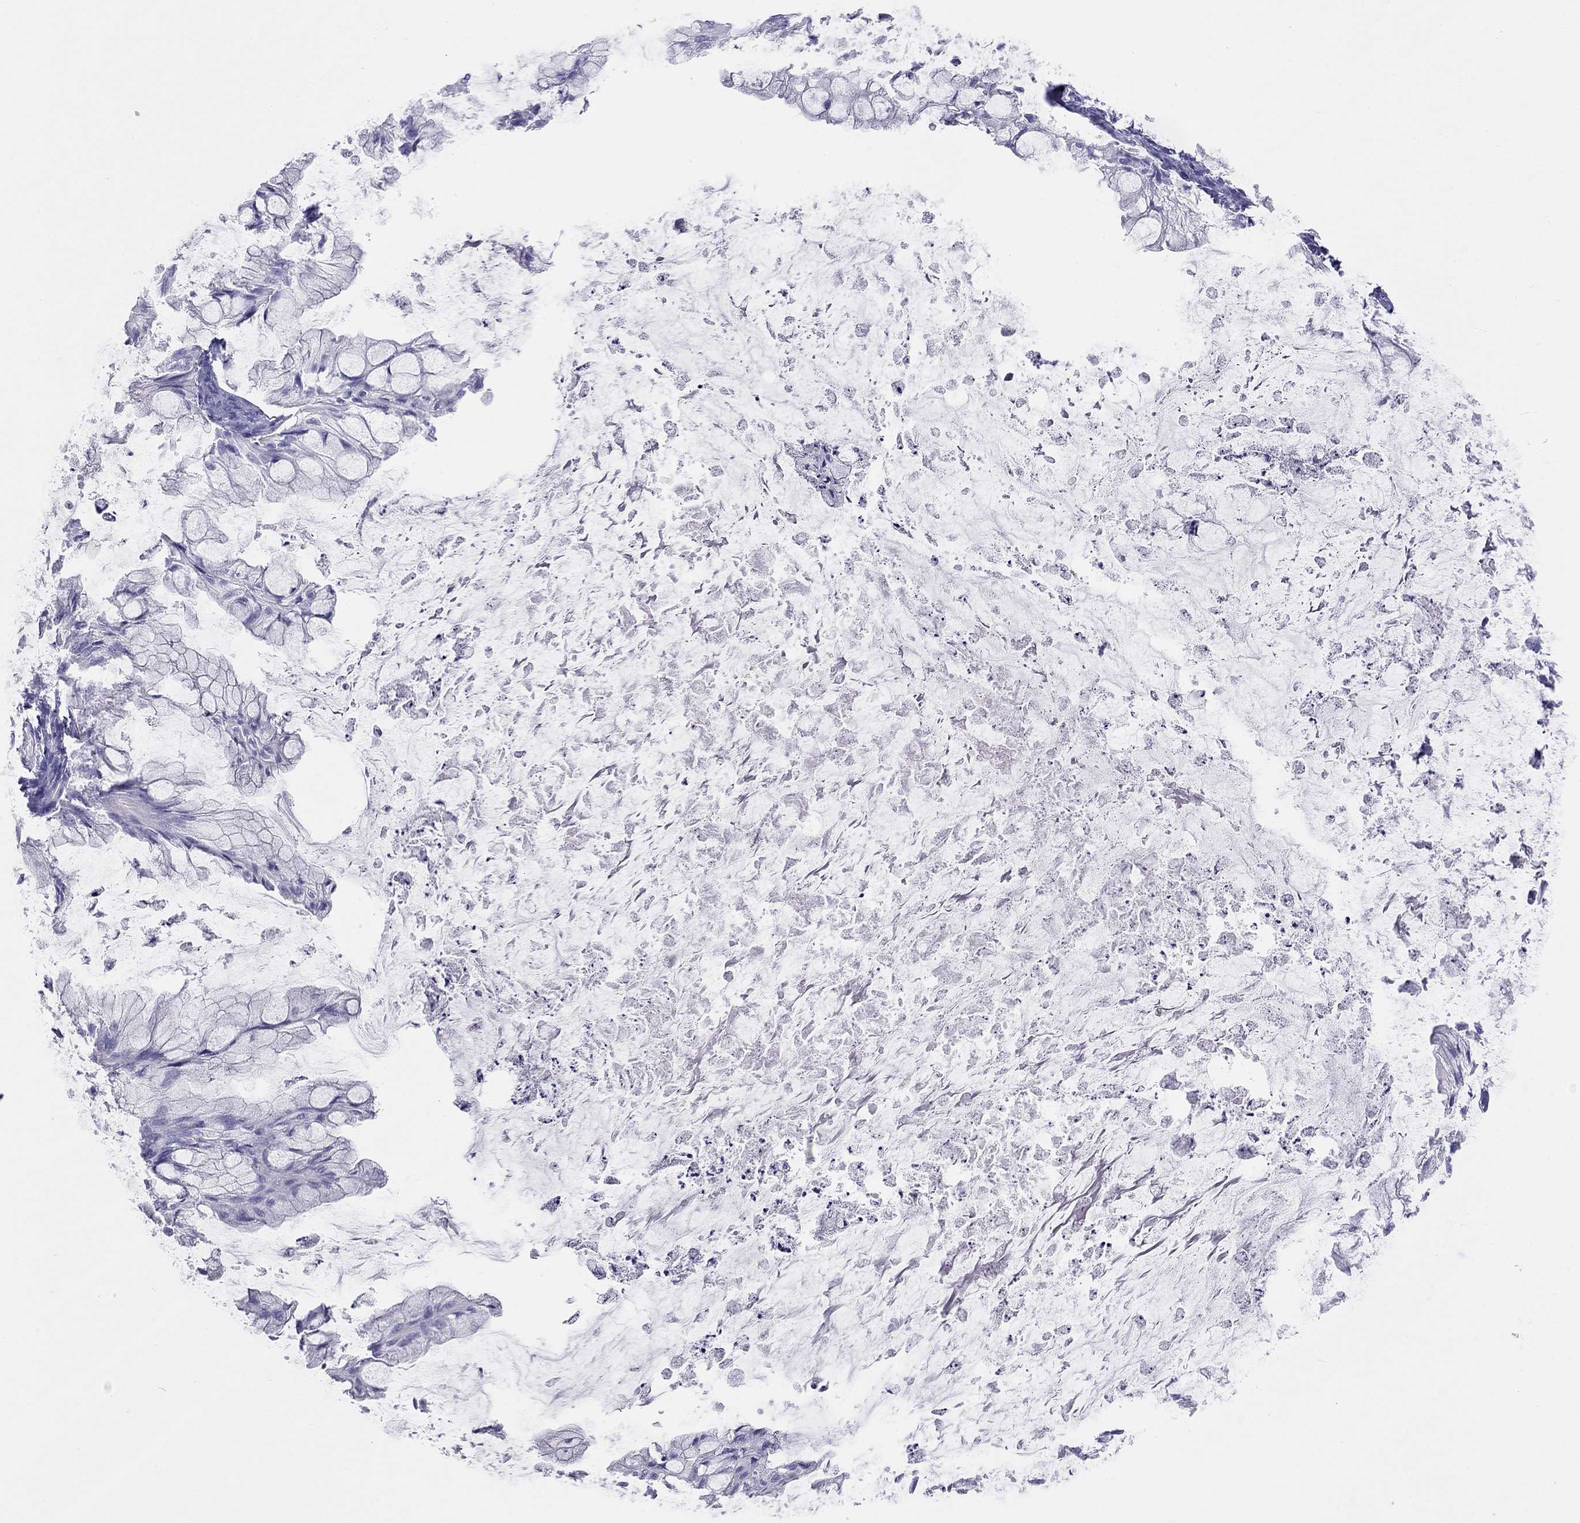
{"staining": {"intensity": "negative", "quantity": "none", "location": "none"}, "tissue": "ovarian cancer", "cell_type": "Tumor cells", "image_type": "cancer", "snomed": [{"axis": "morphology", "description": "Cystadenocarcinoma, mucinous, NOS"}, {"axis": "topography", "description": "Ovary"}], "caption": "The immunohistochemistry (IHC) photomicrograph has no significant positivity in tumor cells of ovarian mucinous cystadenocarcinoma tissue.", "gene": "DPY19L2", "patient": {"sex": "female", "age": 57}}